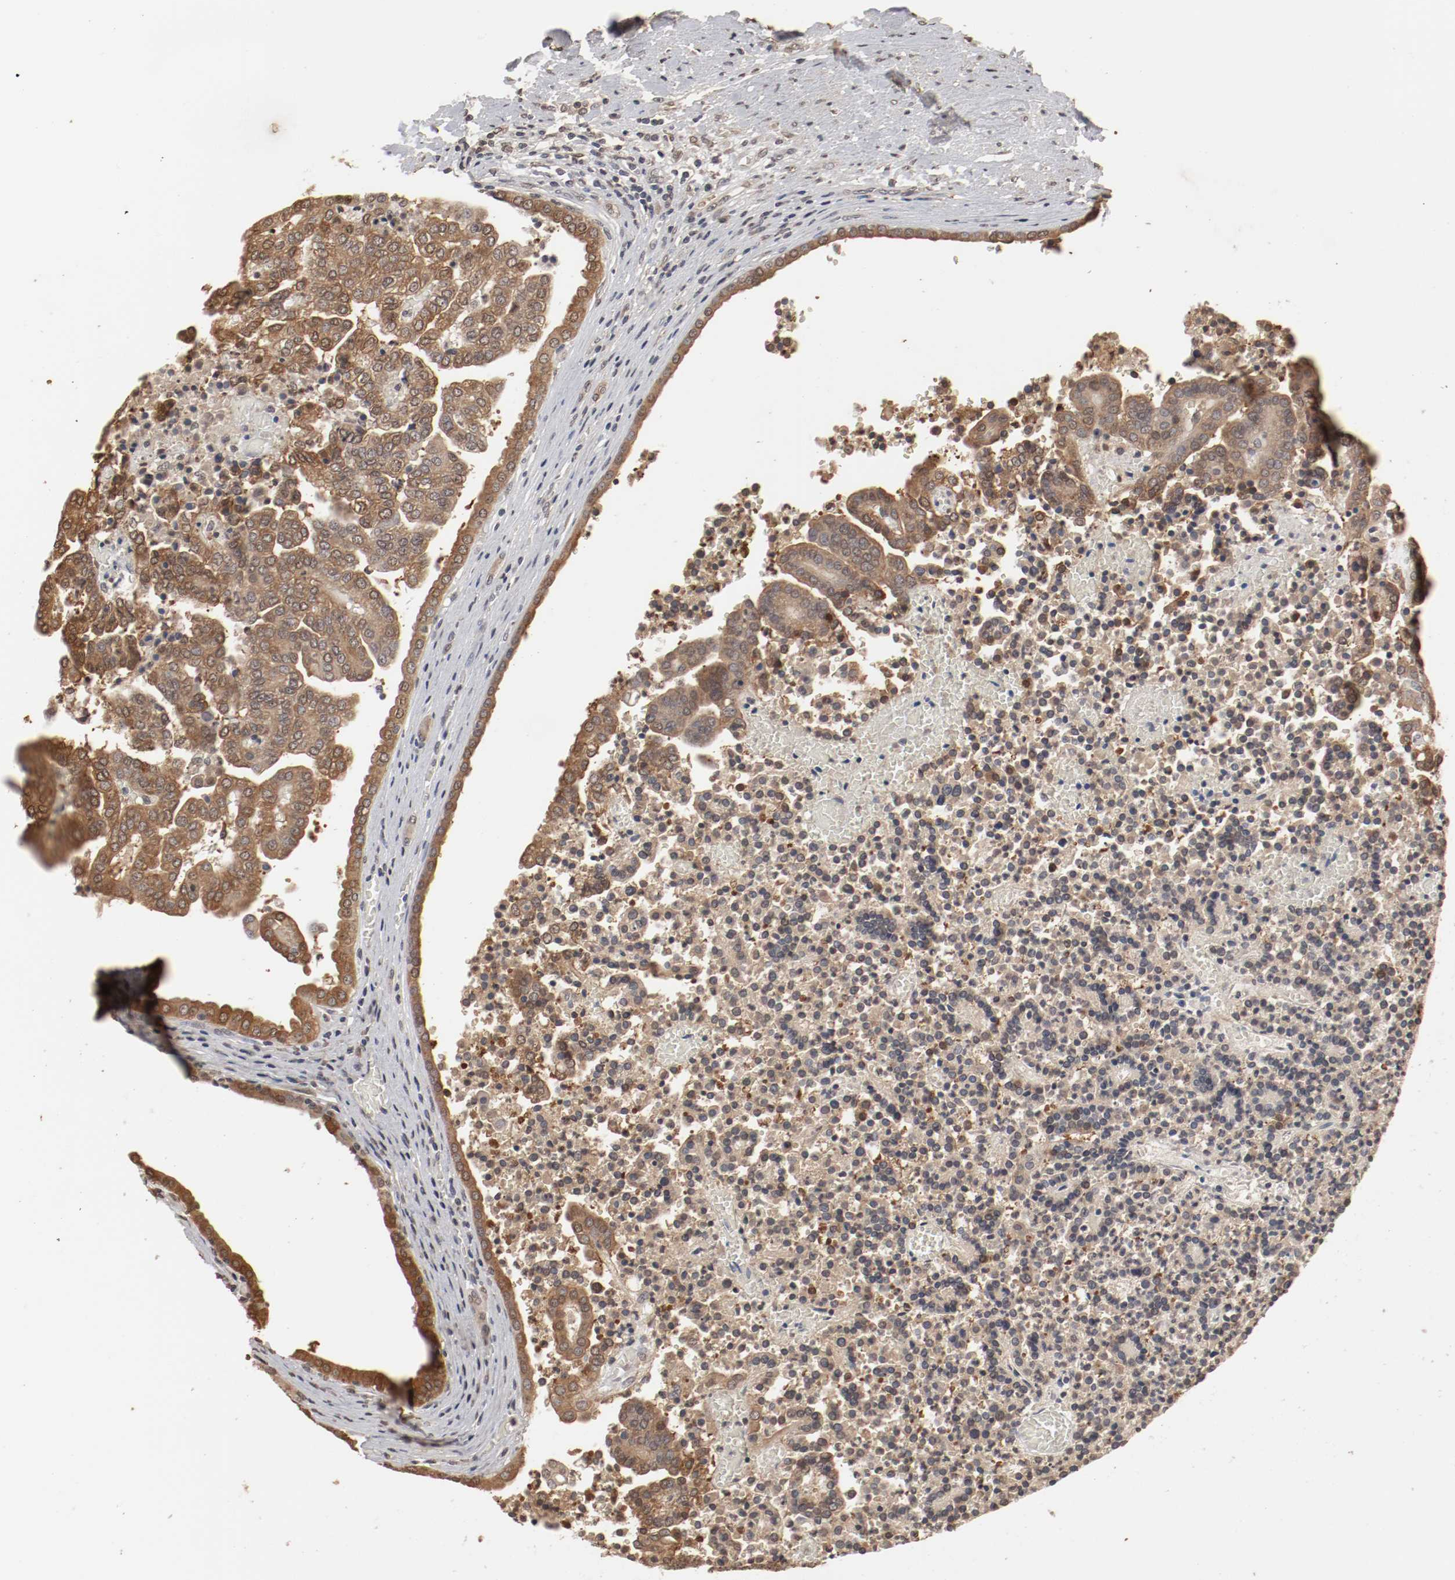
{"staining": {"intensity": "moderate", "quantity": ">75%", "location": "cytoplasmic/membranous,nuclear"}, "tissue": "renal cancer", "cell_type": "Tumor cells", "image_type": "cancer", "snomed": [{"axis": "morphology", "description": "Adenocarcinoma, NOS"}, {"axis": "topography", "description": "Kidney"}], "caption": "The histopathology image reveals staining of renal cancer (adenocarcinoma), revealing moderate cytoplasmic/membranous and nuclear protein positivity (brown color) within tumor cells.", "gene": "WASL", "patient": {"sex": "male", "age": 61}}